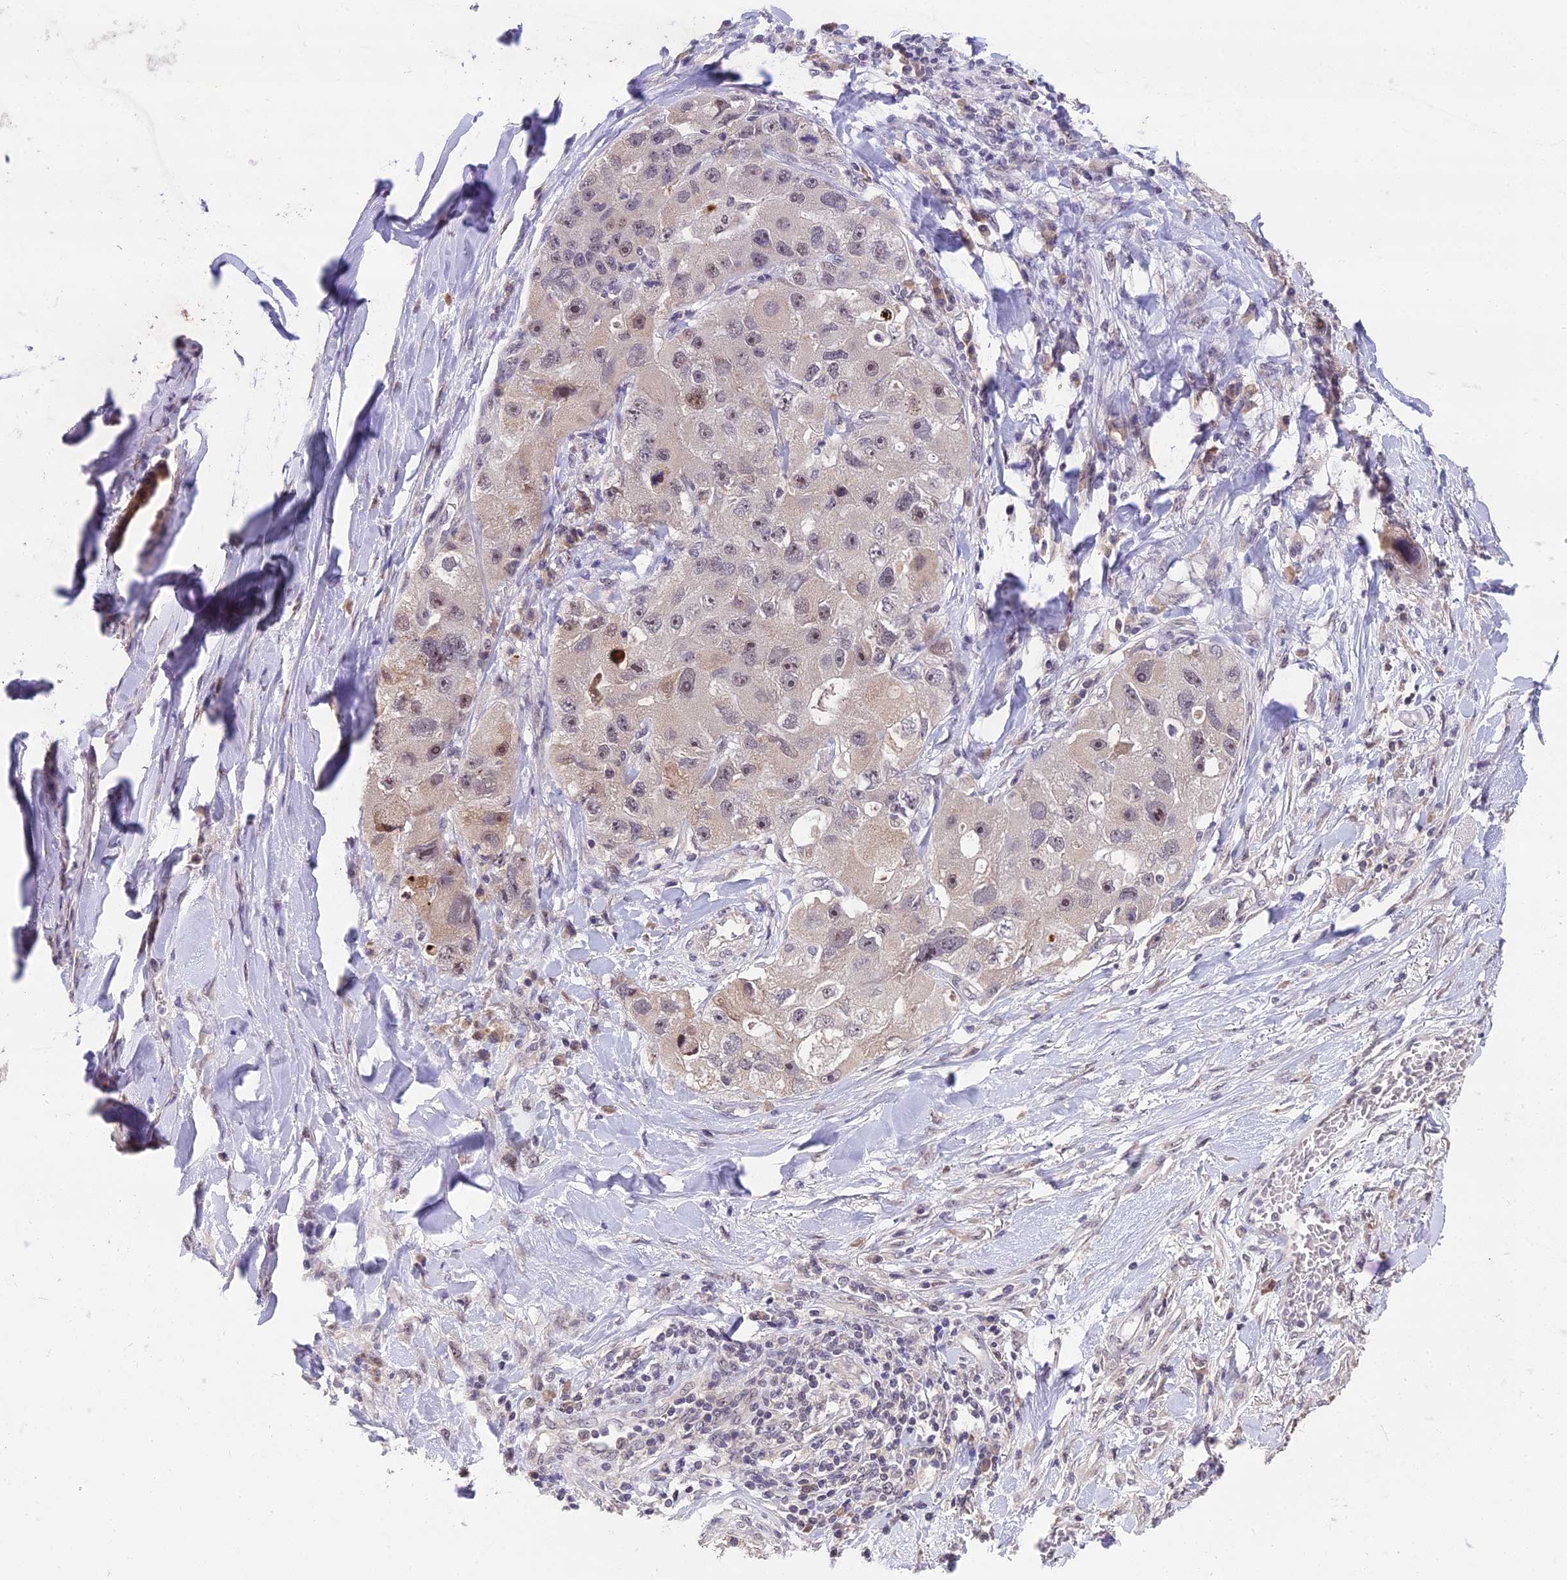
{"staining": {"intensity": "moderate", "quantity": "<25%", "location": "nuclear"}, "tissue": "lung cancer", "cell_type": "Tumor cells", "image_type": "cancer", "snomed": [{"axis": "morphology", "description": "Adenocarcinoma, NOS"}, {"axis": "topography", "description": "Lung"}], "caption": "Lung cancer (adenocarcinoma) stained for a protein displays moderate nuclear positivity in tumor cells. (DAB = brown stain, brightfield microscopy at high magnification).", "gene": "ZNF333", "patient": {"sex": "female", "age": 54}}